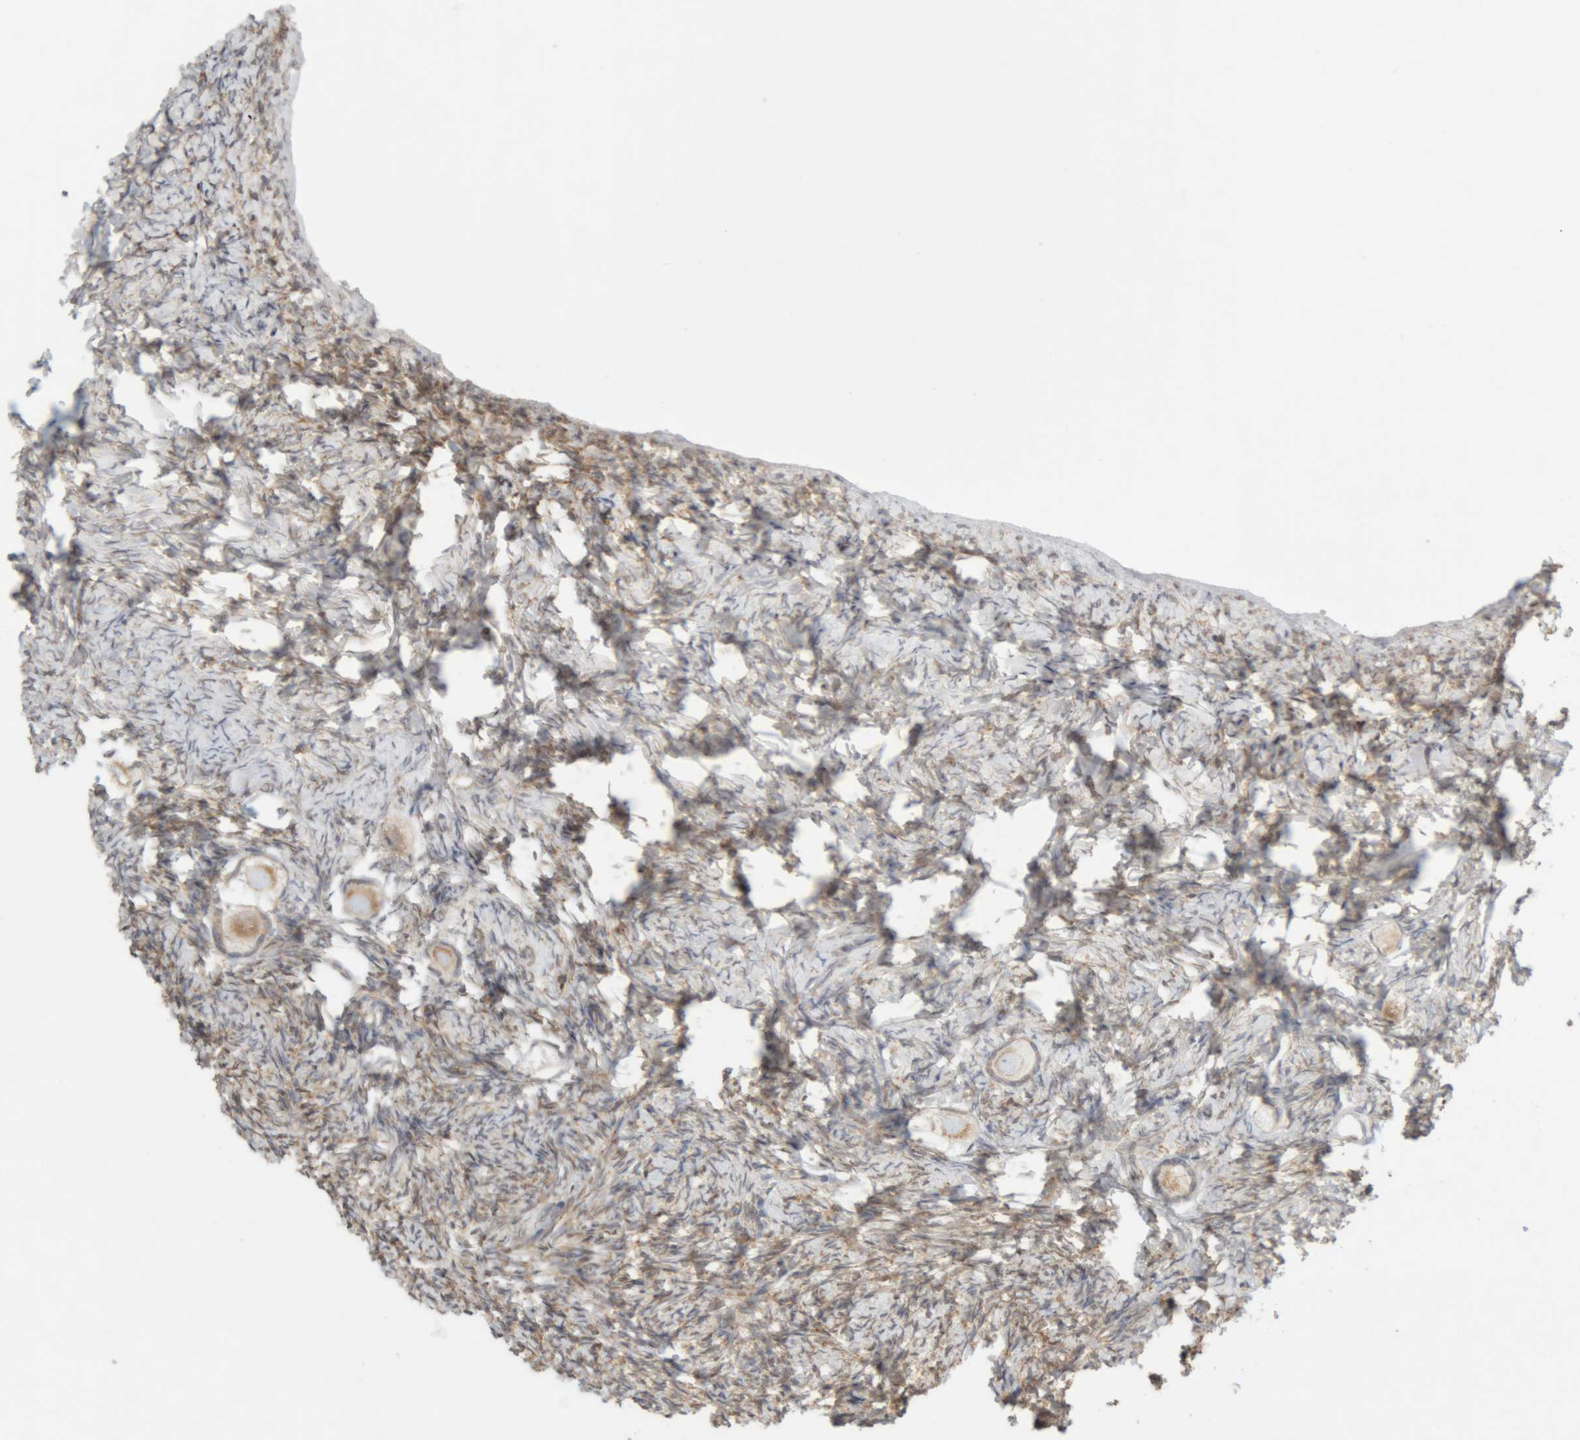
{"staining": {"intensity": "weak", "quantity": ">75%", "location": "cytoplasmic/membranous"}, "tissue": "ovary", "cell_type": "Follicle cells", "image_type": "normal", "snomed": [{"axis": "morphology", "description": "Normal tissue, NOS"}, {"axis": "topography", "description": "Ovary"}], "caption": "Immunohistochemistry (IHC) histopathology image of unremarkable human ovary stained for a protein (brown), which displays low levels of weak cytoplasmic/membranous positivity in about >75% of follicle cells.", "gene": "RPN2", "patient": {"sex": "female", "age": 27}}